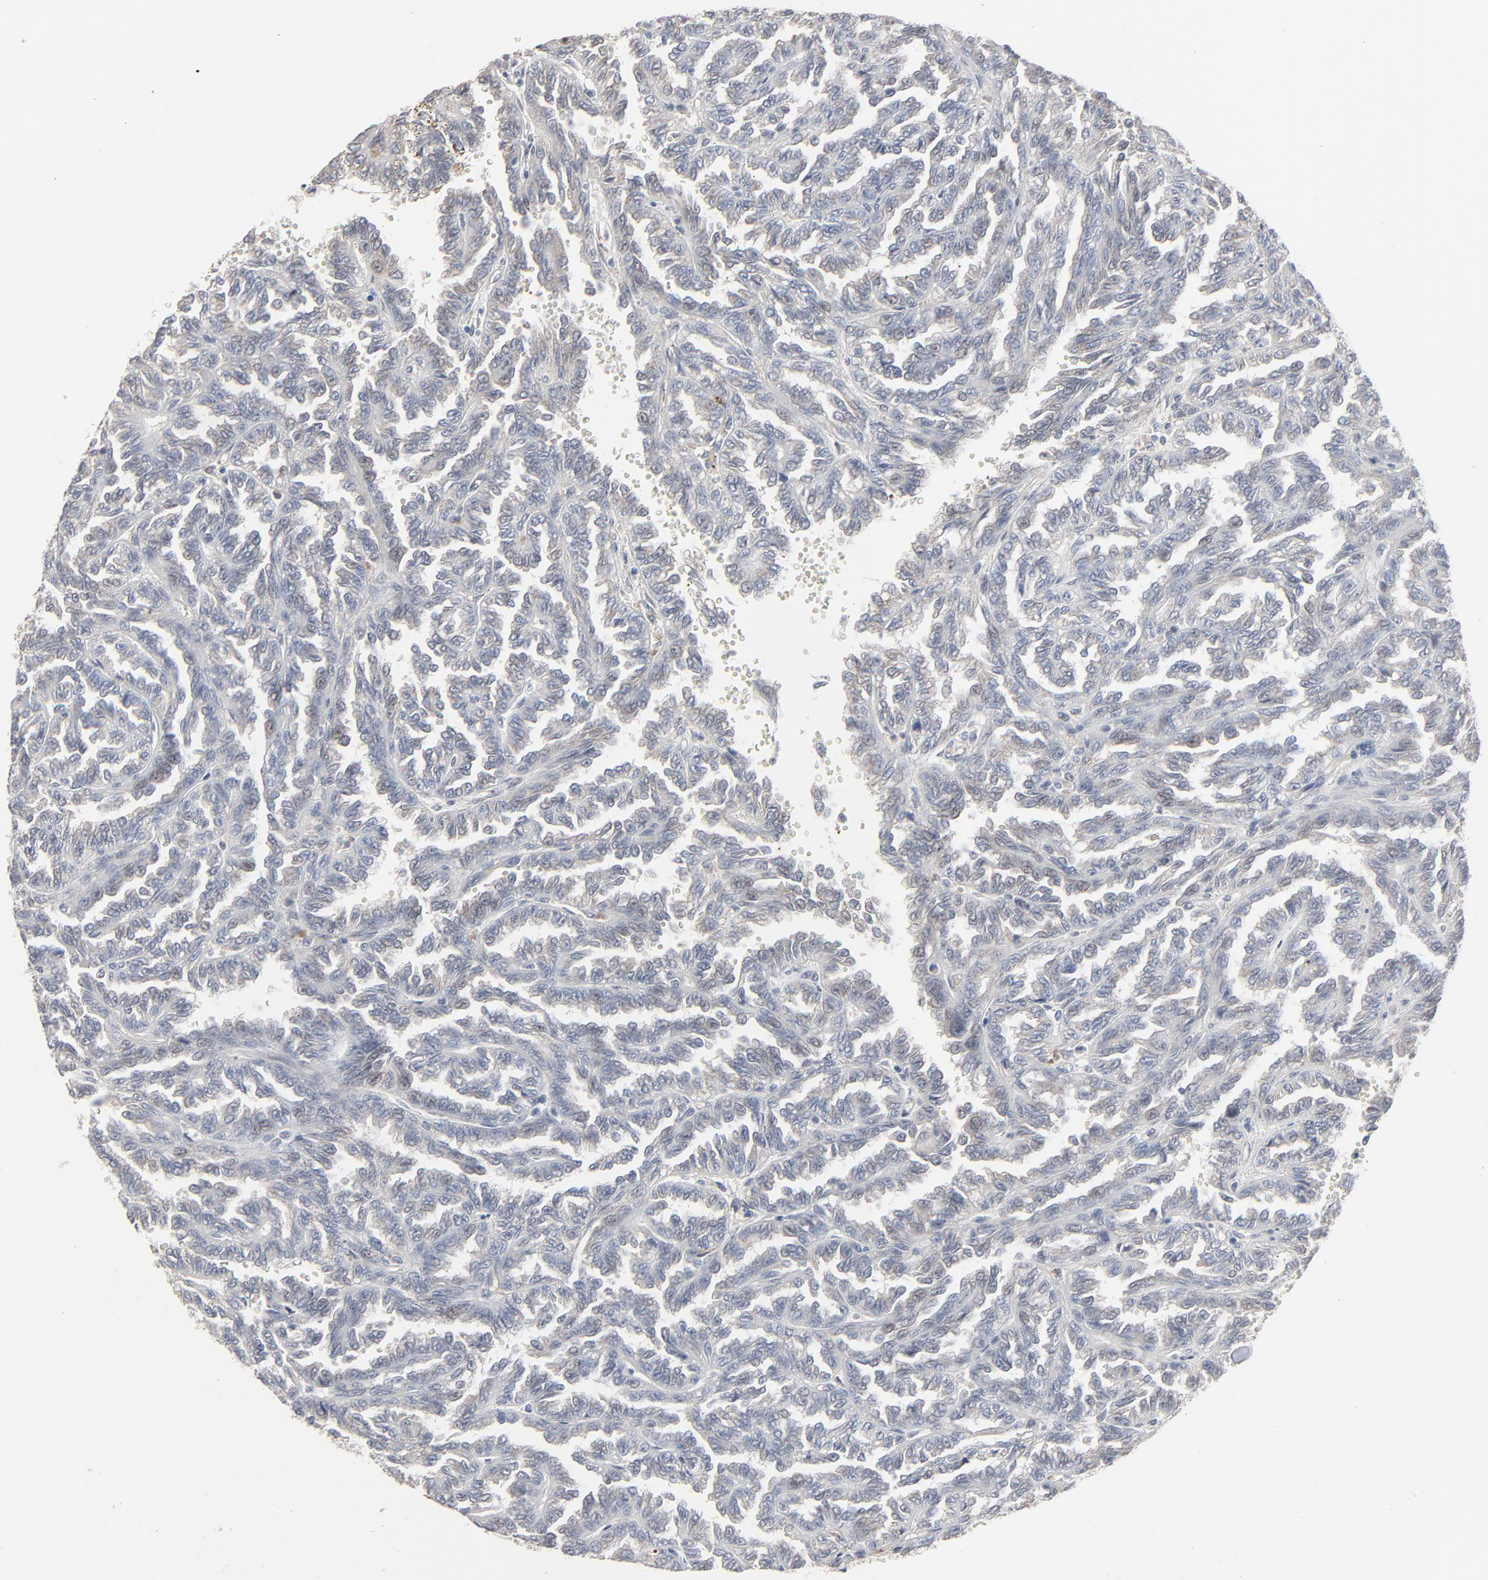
{"staining": {"intensity": "negative", "quantity": "none", "location": "none"}, "tissue": "renal cancer", "cell_type": "Tumor cells", "image_type": "cancer", "snomed": [{"axis": "morphology", "description": "Inflammation, NOS"}, {"axis": "morphology", "description": "Adenocarcinoma, NOS"}, {"axis": "topography", "description": "Kidney"}], "caption": "Protein analysis of renal cancer displays no significant expression in tumor cells. The staining is performed using DAB brown chromogen with nuclei counter-stained in using hematoxylin.", "gene": "JAM3", "patient": {"sex": "male", "age": 68}}